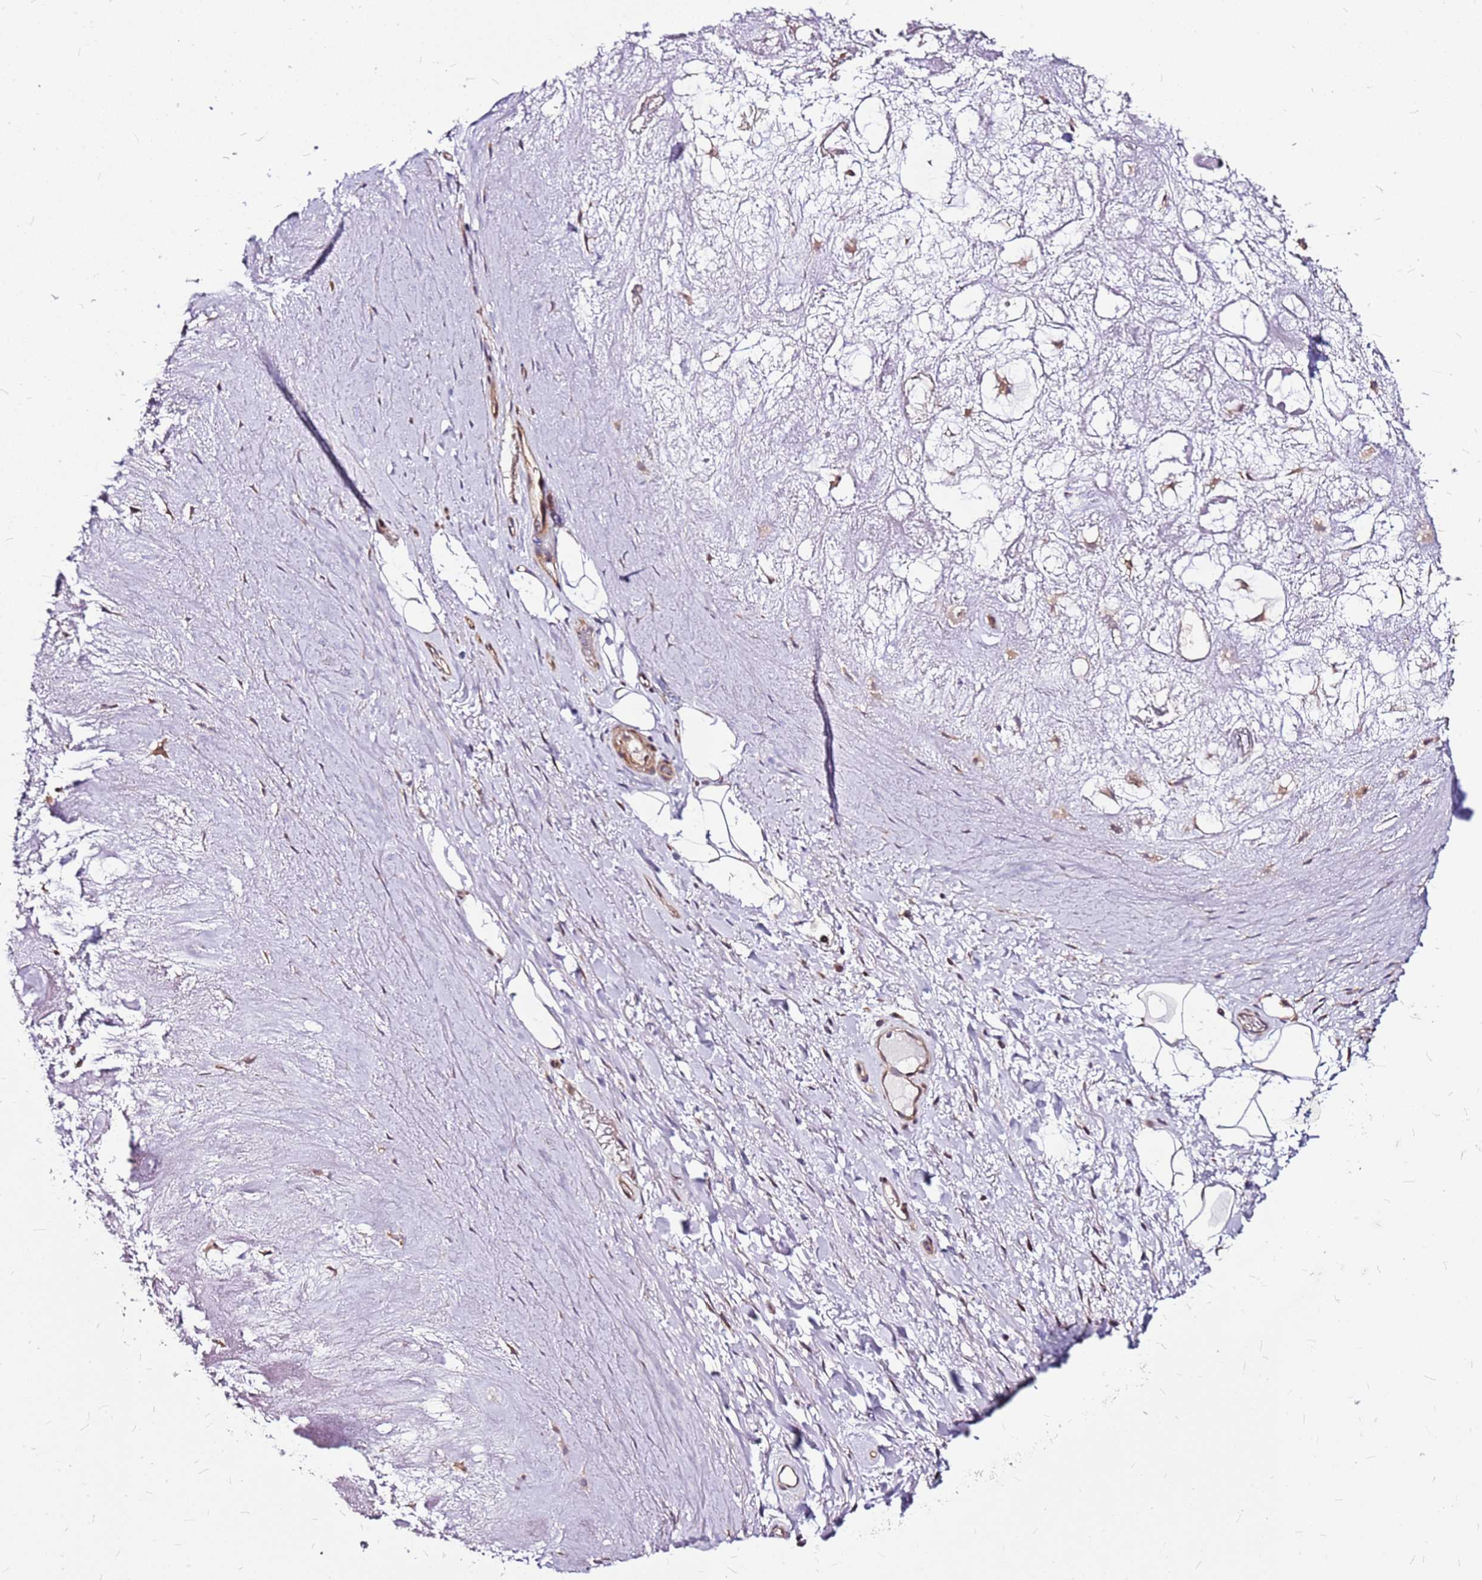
{"staining": {"intensity": "weak", "quantity": "25%-75%", "location": "cytoplasmic/membranous"}, "tissue": "adipose tissue", "cell_type": "Adipocytes", "image_type": "normal", "snomed": [{"axis": "morphology", "description": "Normal tissue, NOS"}, {"axis": "topography", "description": "Cartilage tissue"}], "caption": "Protein expression analysis of unremarkable human adipose tissue reveals weak cytoplasmic/membranous expression in about 25%-75% of adipocytes. (Brightfield microscopy of DAB IHC at high magnification).", "gene": "OR51T1", "patient": {"sex": "male", "age": 81}}